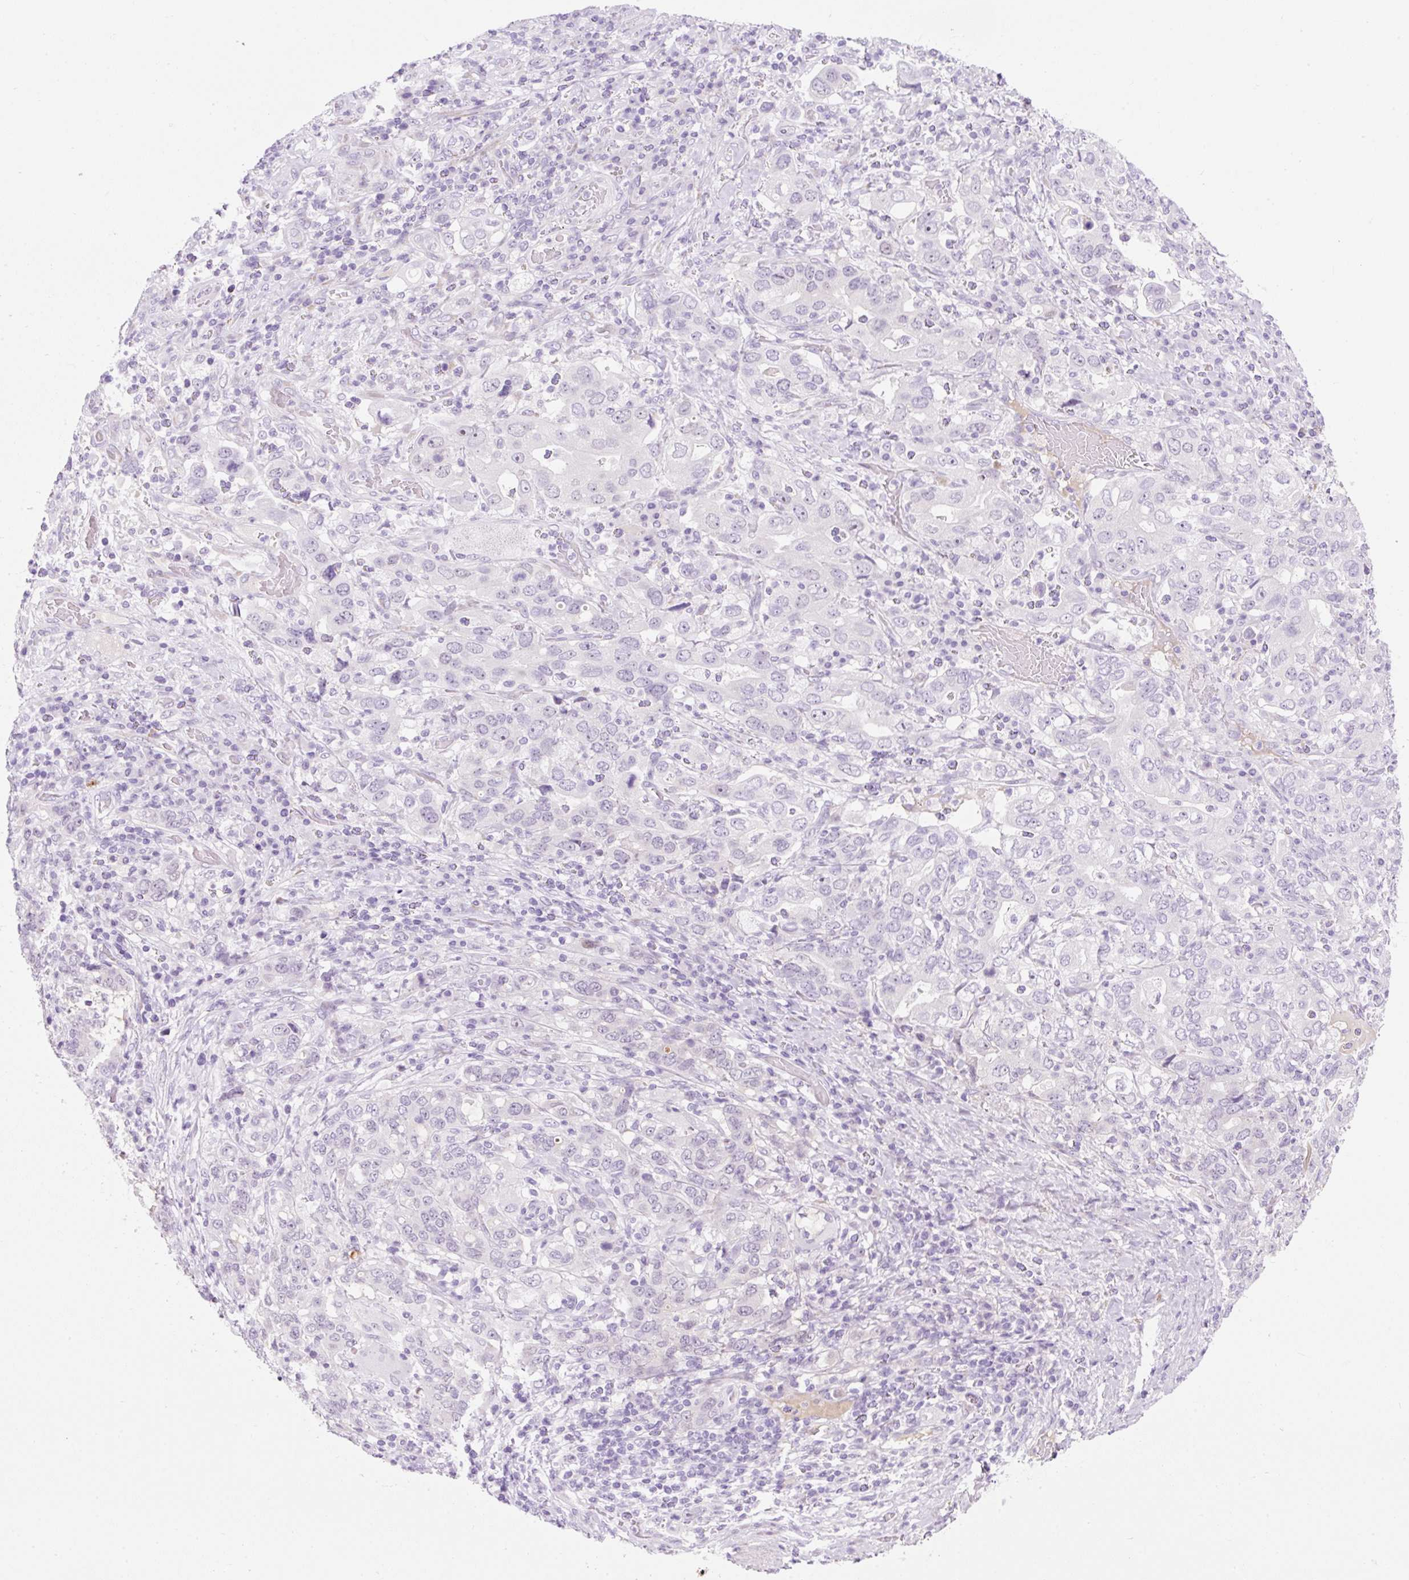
{"staining": {"intensity": "negative", "quantity": "none", "location": "none"}, "tissue": "stomach cancer", "cell_type": "Tumor cells", "image_type": "cancer", "snomed": [{"axis": "morphology", "description": "Adenocarcinoma, NOS"}, {"axis": "topography", "description": "Stomach, upper"}, {"axis": "topography", "description": "Stomach"}], "caption": "Immunohistochemistry (IHC) micrograph of adenocarcinoma (stomach) stained for a protein (brown), which shows no positivity in tumor cells.", "gene": "ZNF121", "patient": {"sex": "male", "age": 62}}